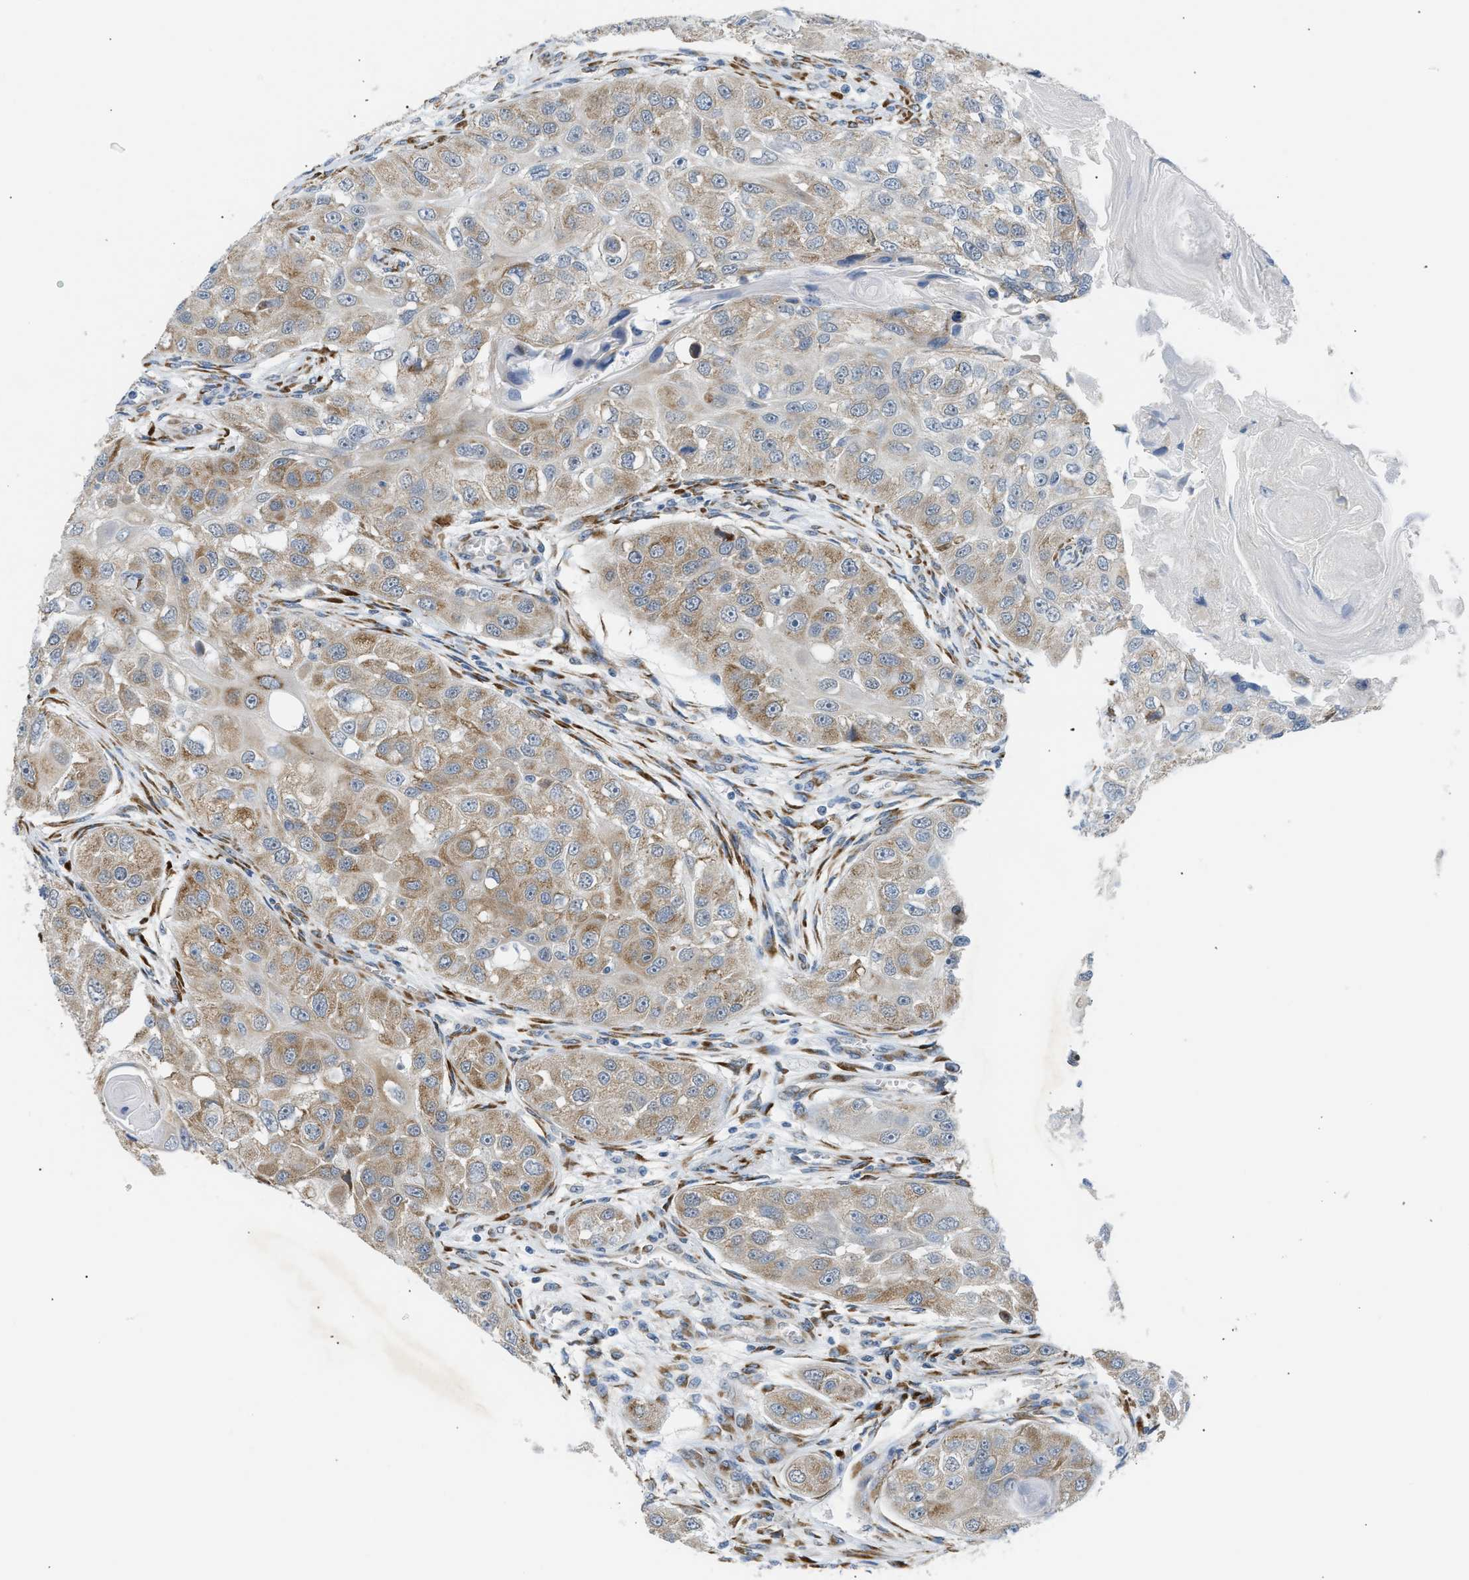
{"staining": {"intensity": "moderate", "quantity": ">75%", "location": "cytoplasmic/membranous"}, "tissue": "head and neck cancer", "cell_type": "Tumor cells", "image_type": "cancer", "snomed": [{"axis": "morphology", "description": "Normal tissue, NOS"}, {"axis": "morphology", "description": "Squamous cell carcinoma, NOS"}, {"axis": "topography", "description": "Skeletal muscle"}, {"axis": "topography", "description": "Head-Neck"}], "caption": "A high-resolution photomicrograph shows immunohistochemistry staining of head and neck squamous cell carcinoma, which displays moderate cytoplasmic/membranous positivity in approximately >75% of tumor cells.", "gene": "KCNC2", "patient": {"sex": "male", "age": 51}}